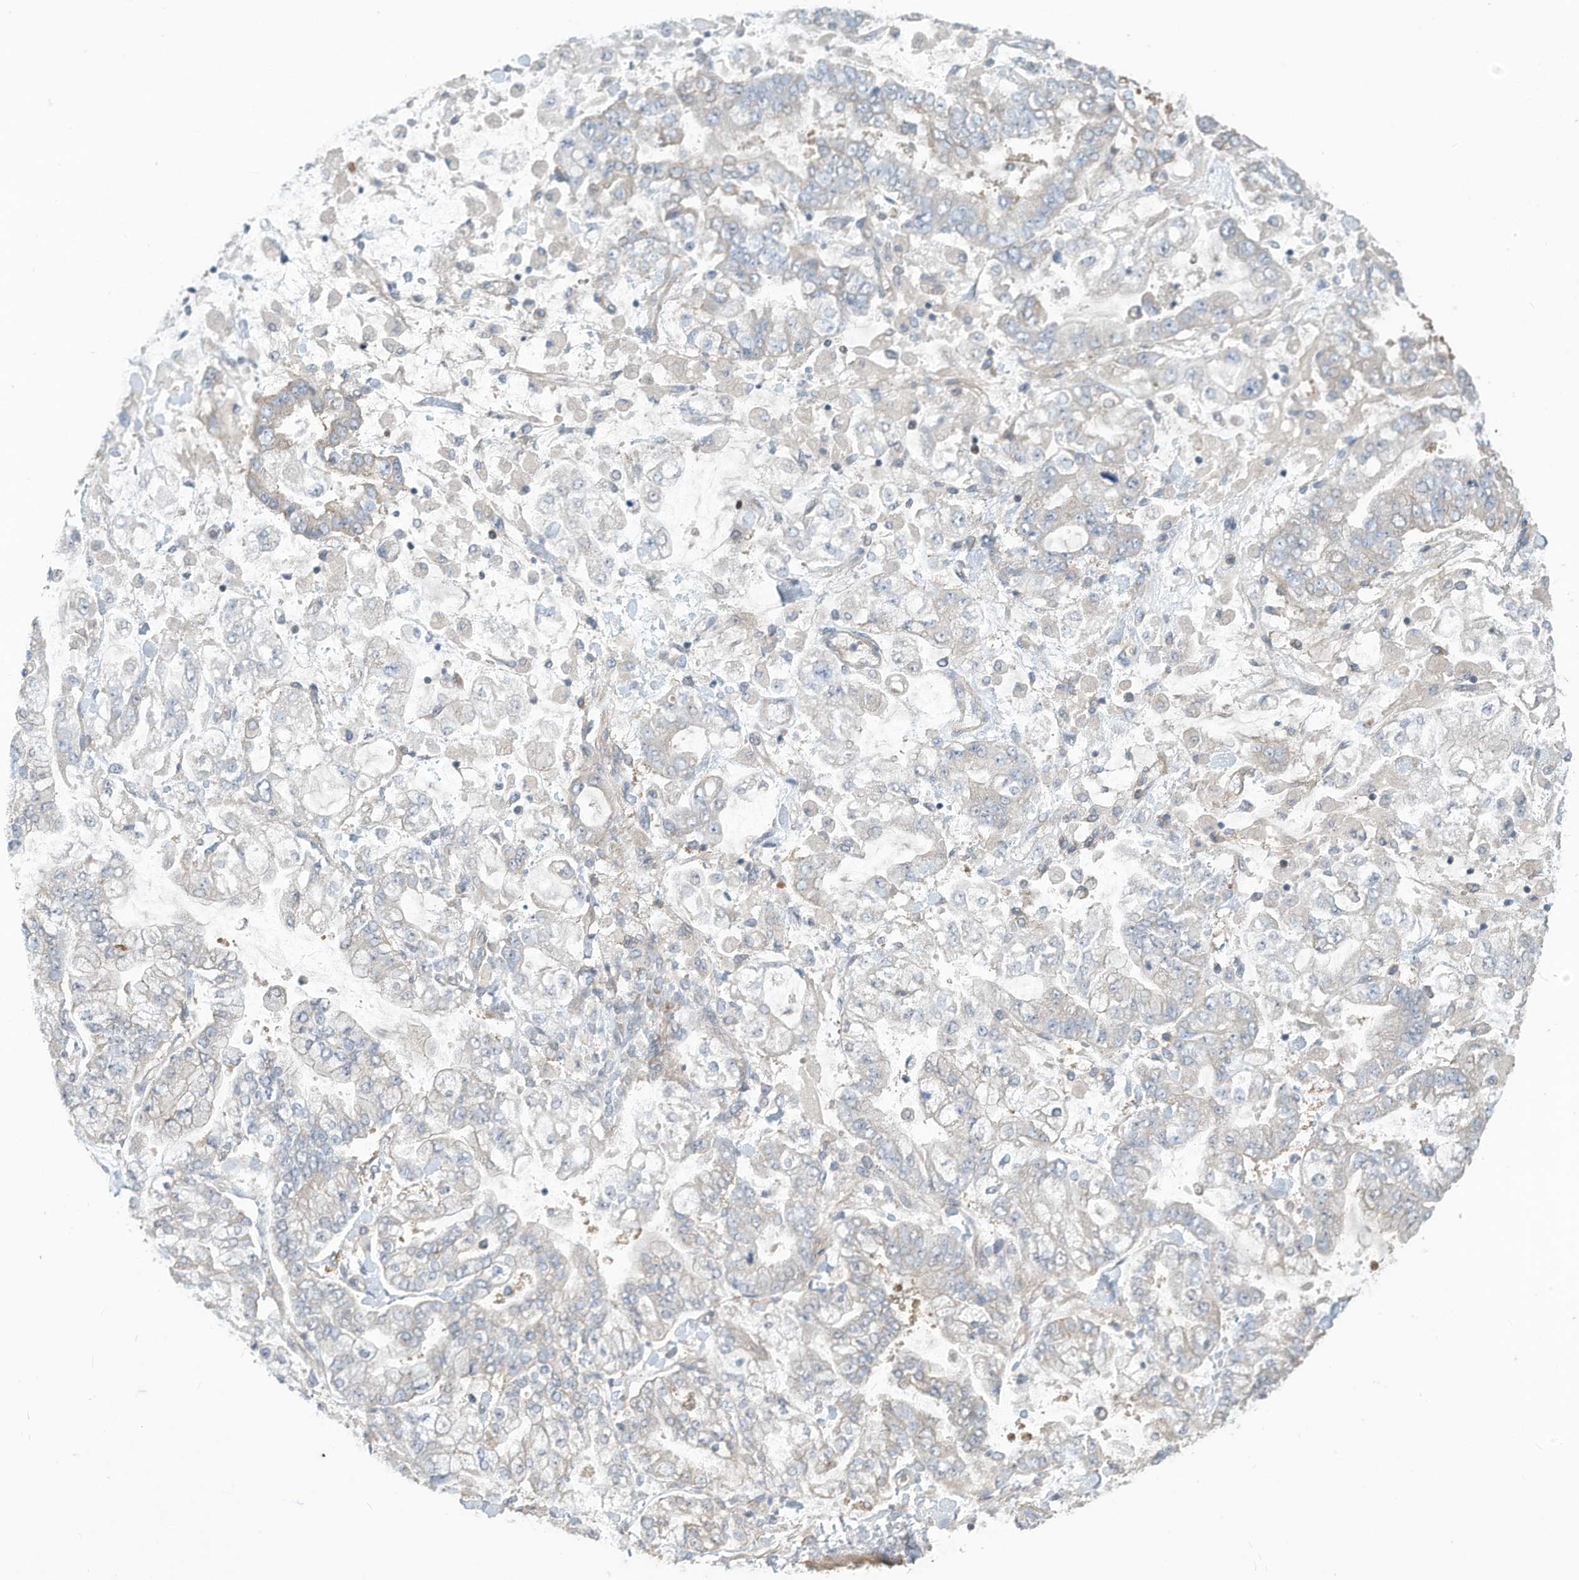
{"staining": {"intensity": "negative", "quantity": "none", "location": "none"}, "tissue": "stomach cancer", "cell_type": "Tumor cells", "image_type": "cancer", "snomed": [{"axis": "morphology", "description": "Normal tissue, NOS"}, {"axis": "morphology", "description": "Adenocarcinoma, NOS"}, {"axis": "topography", "description": "Stomach, upper"}, {"axis": "topography", "description": "Stomach"}], "caption": "A histopathology image of stomach cancer (adenocarcinoma) stained for a protein exhibits no brown staining in tumor cells.", "gene": "ADI1", "patient": {"sex": "male", "age": 76}}